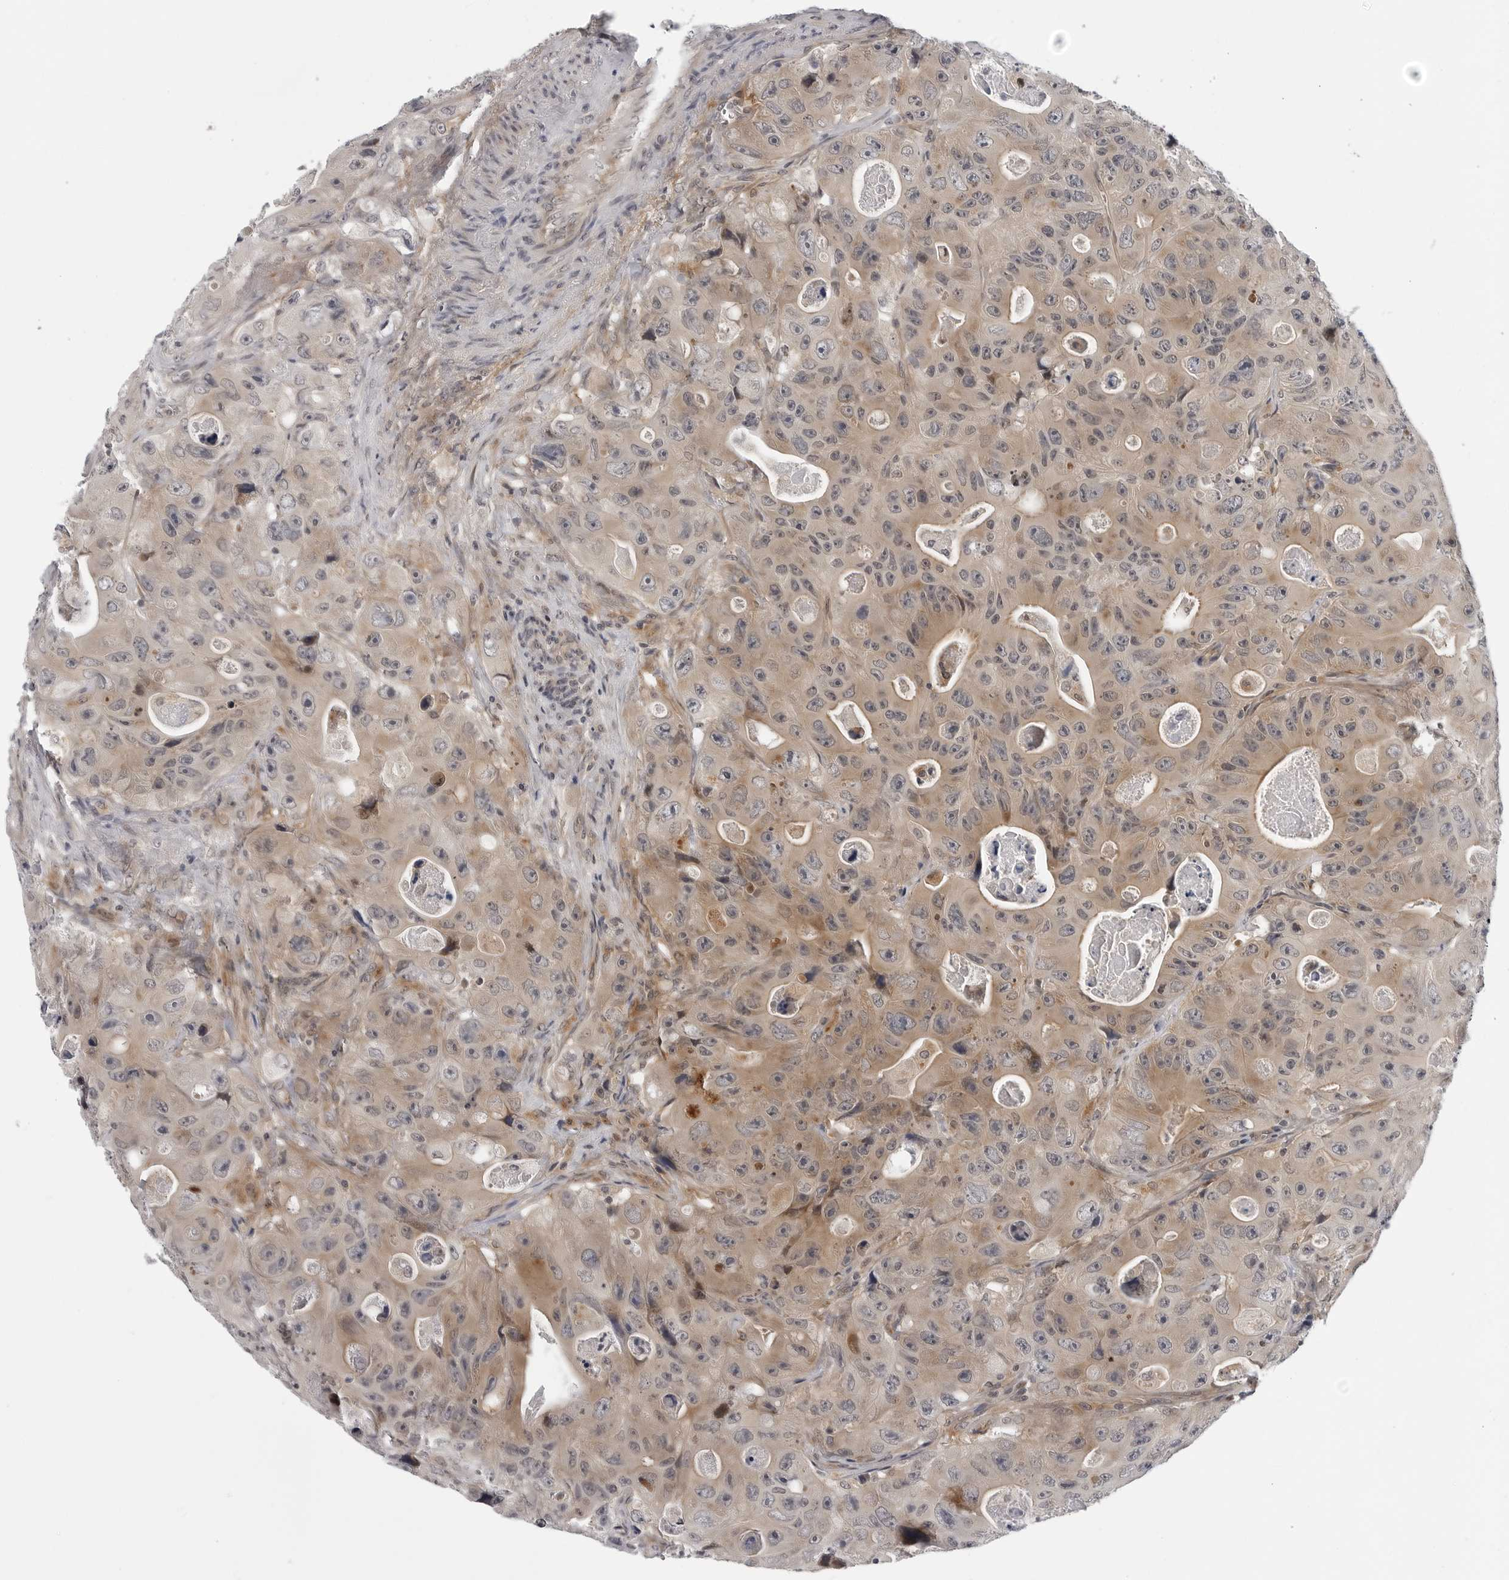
{"staining": {"intensity": "moderate", "quantity": ">75%", "location": "cytoplasmic/membranous"}, "tissue": "colorectal cancer", "cell_type": "Tumor cells", "image_type": "cancer", "snomed": [{"axis": "morphology", "description": "Adenocarcinoma, NOS"}, {"axis": "topography", "description": "Colon"}], "caption": "An image showing moderate cytoplasmic/membranous staining in approximately >75% of tumor cells in colorectal adenocarcinoma, as visualized by brown immunohistochemical staining.", "gene": "KIAA1614", "patient": {"sex": "female", "age": 46}}